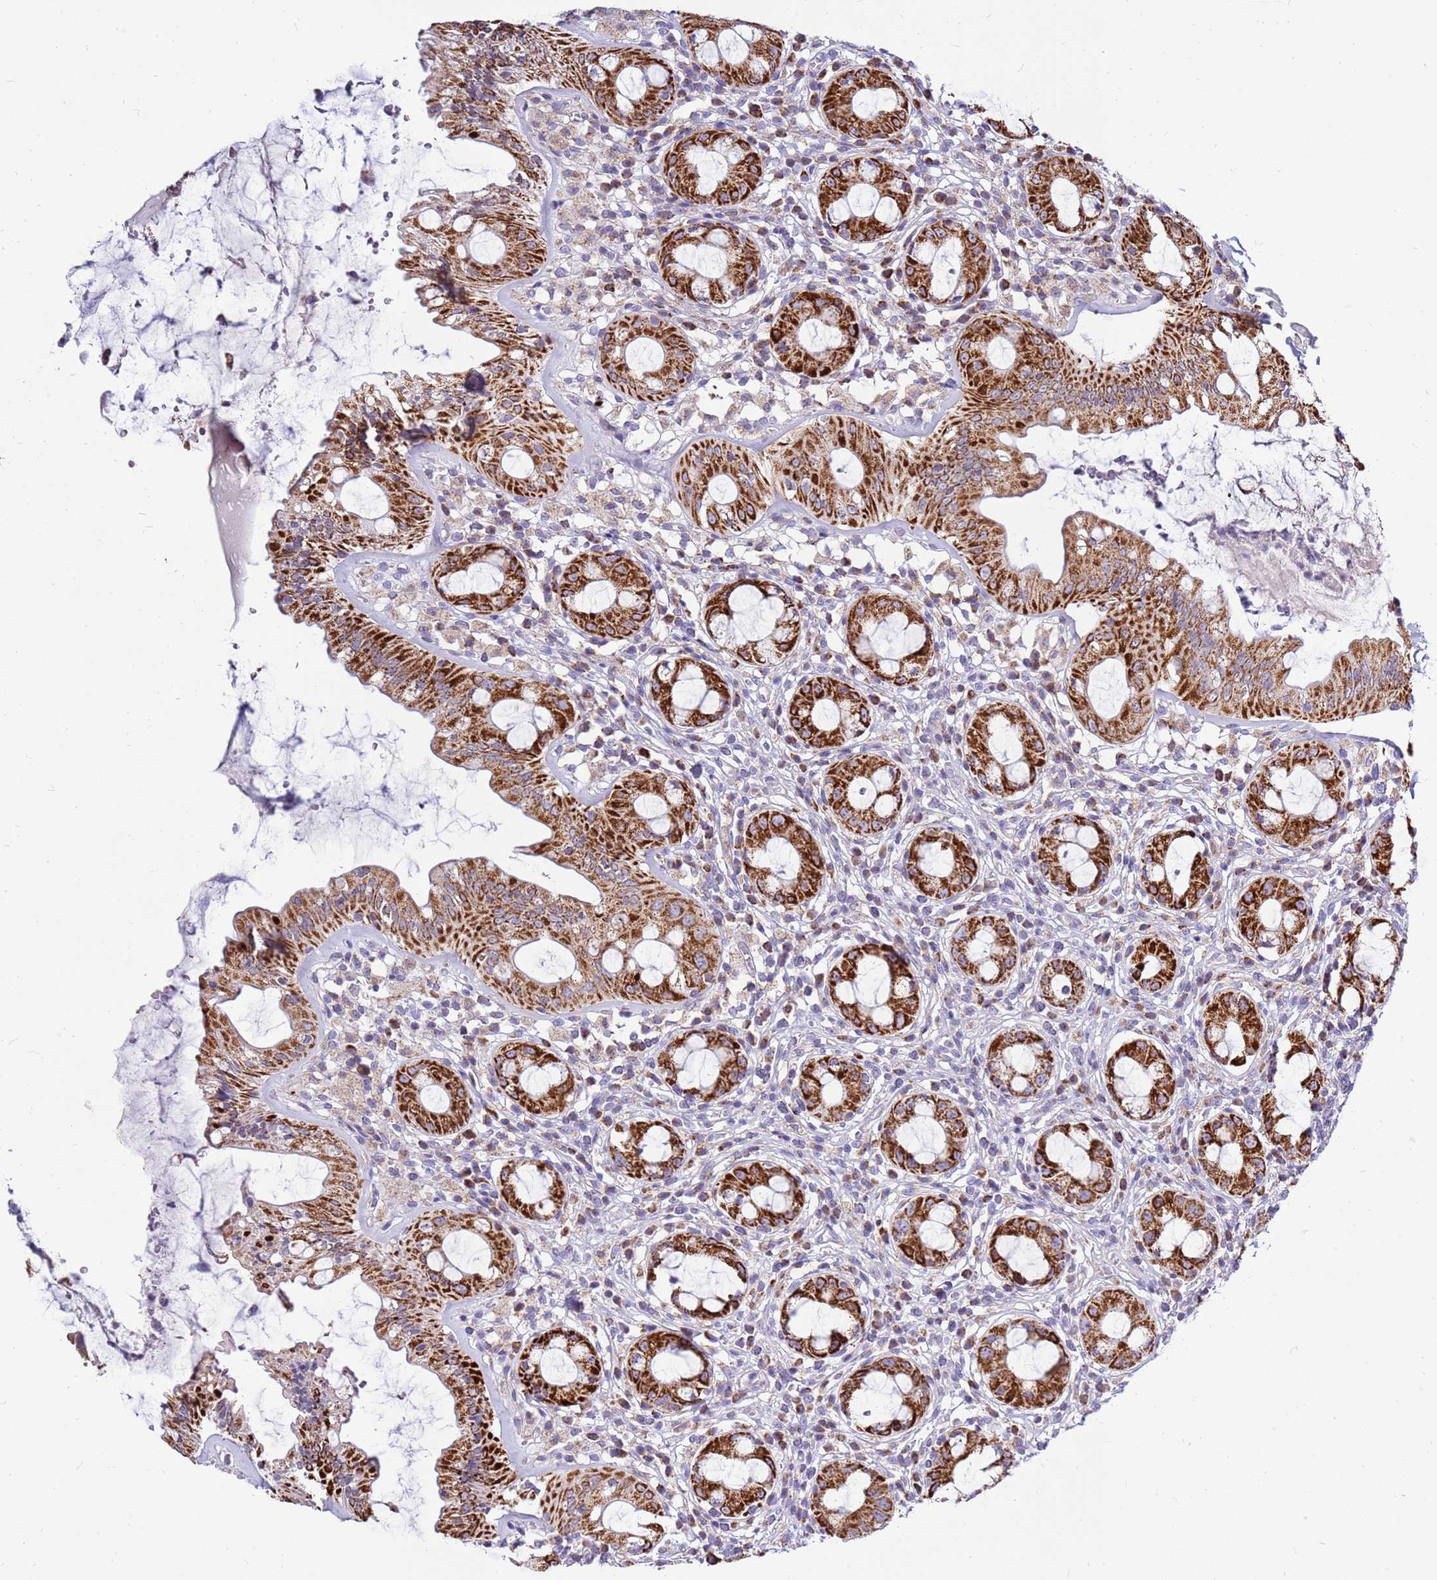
{"staining": {"intensity": "strong", "quantity": ">75%", "location": "cytoplasmic/membranous"}, "tissue": "rectum", "cell_type": "Glandular cells", "image_type": "normal", "snomed": [{"axis": "morphology", "description": "Normal tissue, NOS"}, {"axis": "topography", "description": "Rectum"}], "caption": "About >75% of glandular cells in normal rectum demonstrate strong cytoplasmic/membranous protein positivity as visualized by brown immunohistochemical staining.", "gene": "IGF1R", "patient": {"sex": "female", "age": 57}}